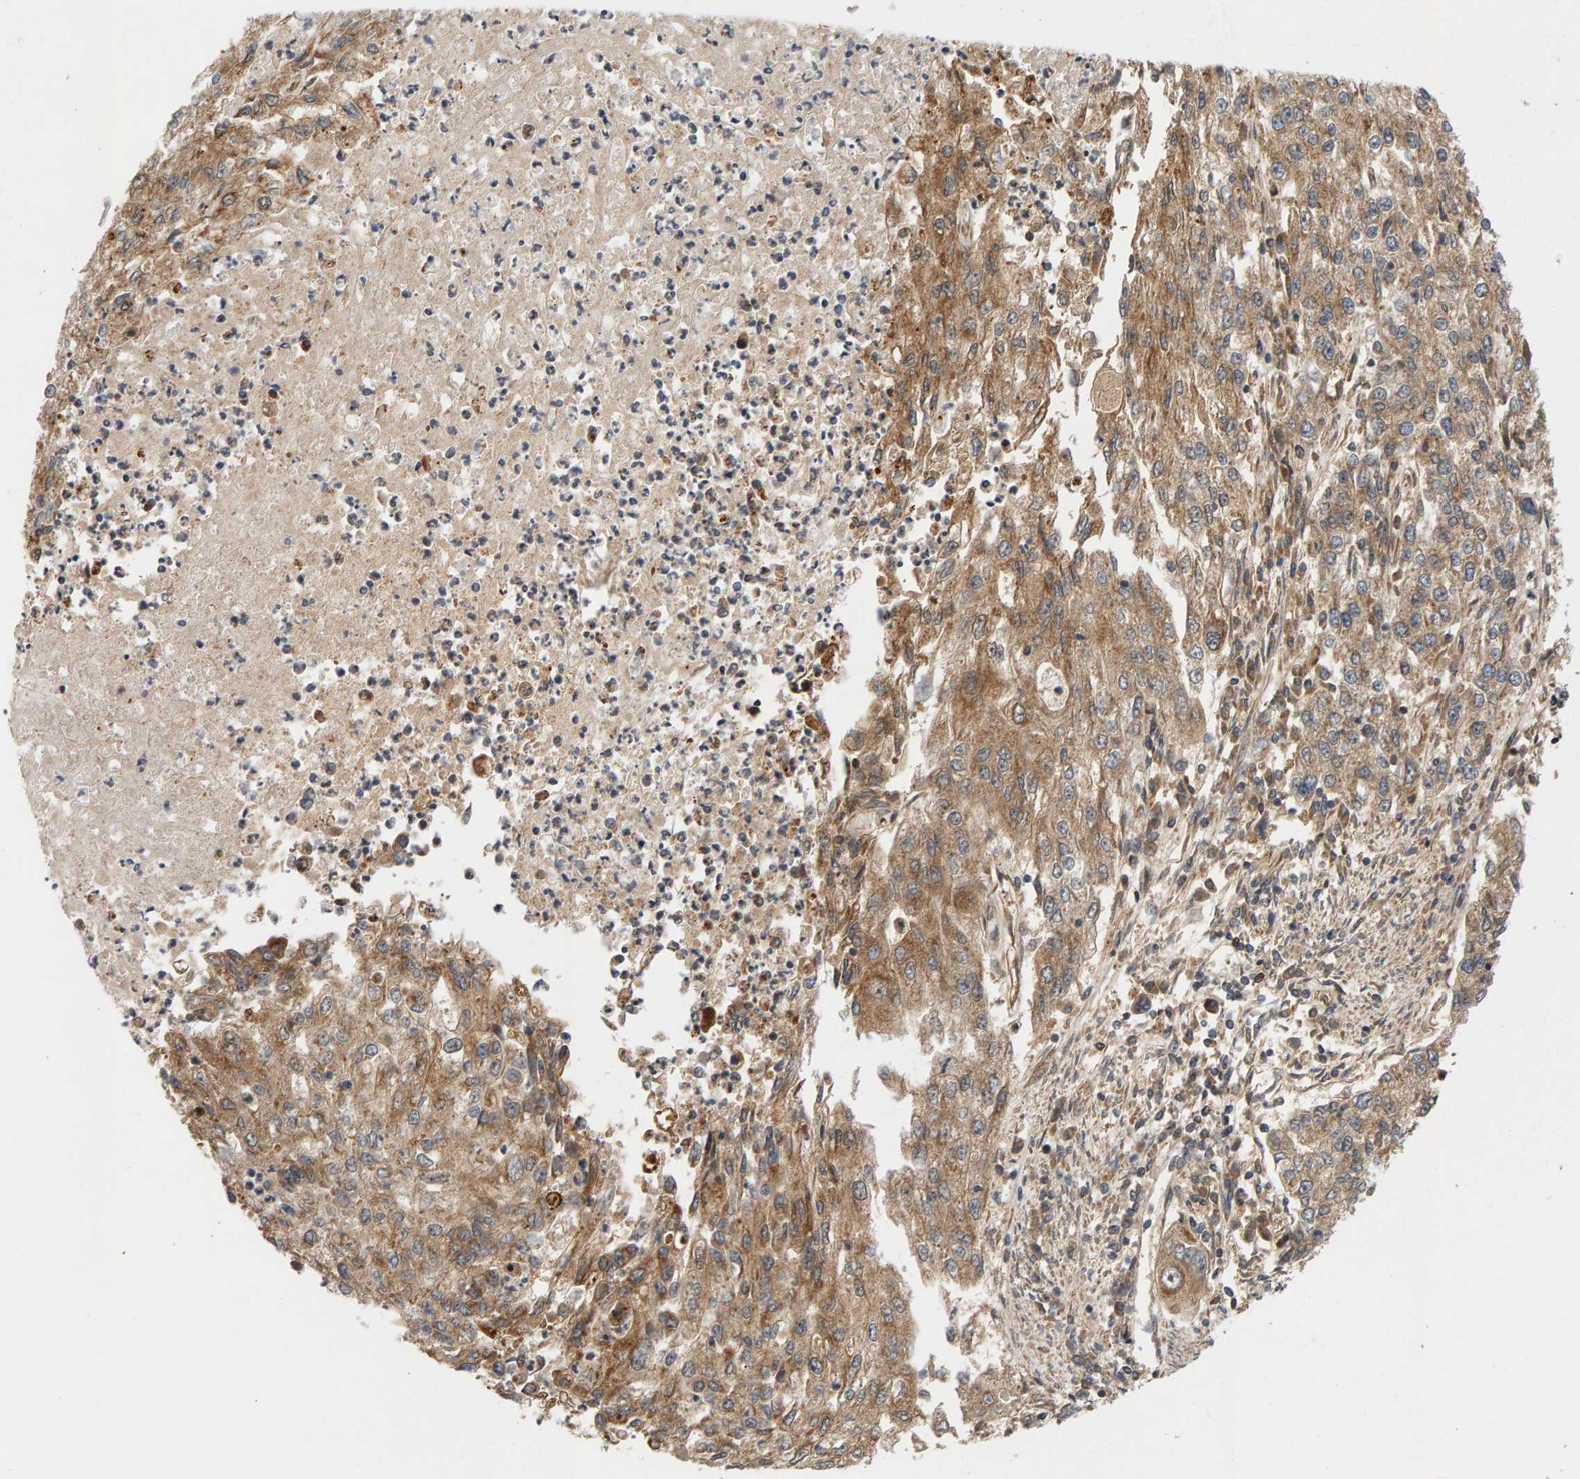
{"staining": {"intensity": "moderate", "quantity": ">75%", "location": "cytoplasmic/membranous"}, "tissue": "endometrial cancer", "cell_type": "Tumor cells", "image_type": "cancer", "snomed": [{"axis": "morphology", "description": "Adenocarcinoma, NOS"}, {"axis": "topography", "description": "Endometrium"}], "caption": "The immunohistochemical stain shows moderate cytoplasmic/membranous expression in tumor cells of endometrial cancer (adenocarcinoma) tissue.", "gene": "BAHCC1", "patient": {"sex": "female", "age": 49}}